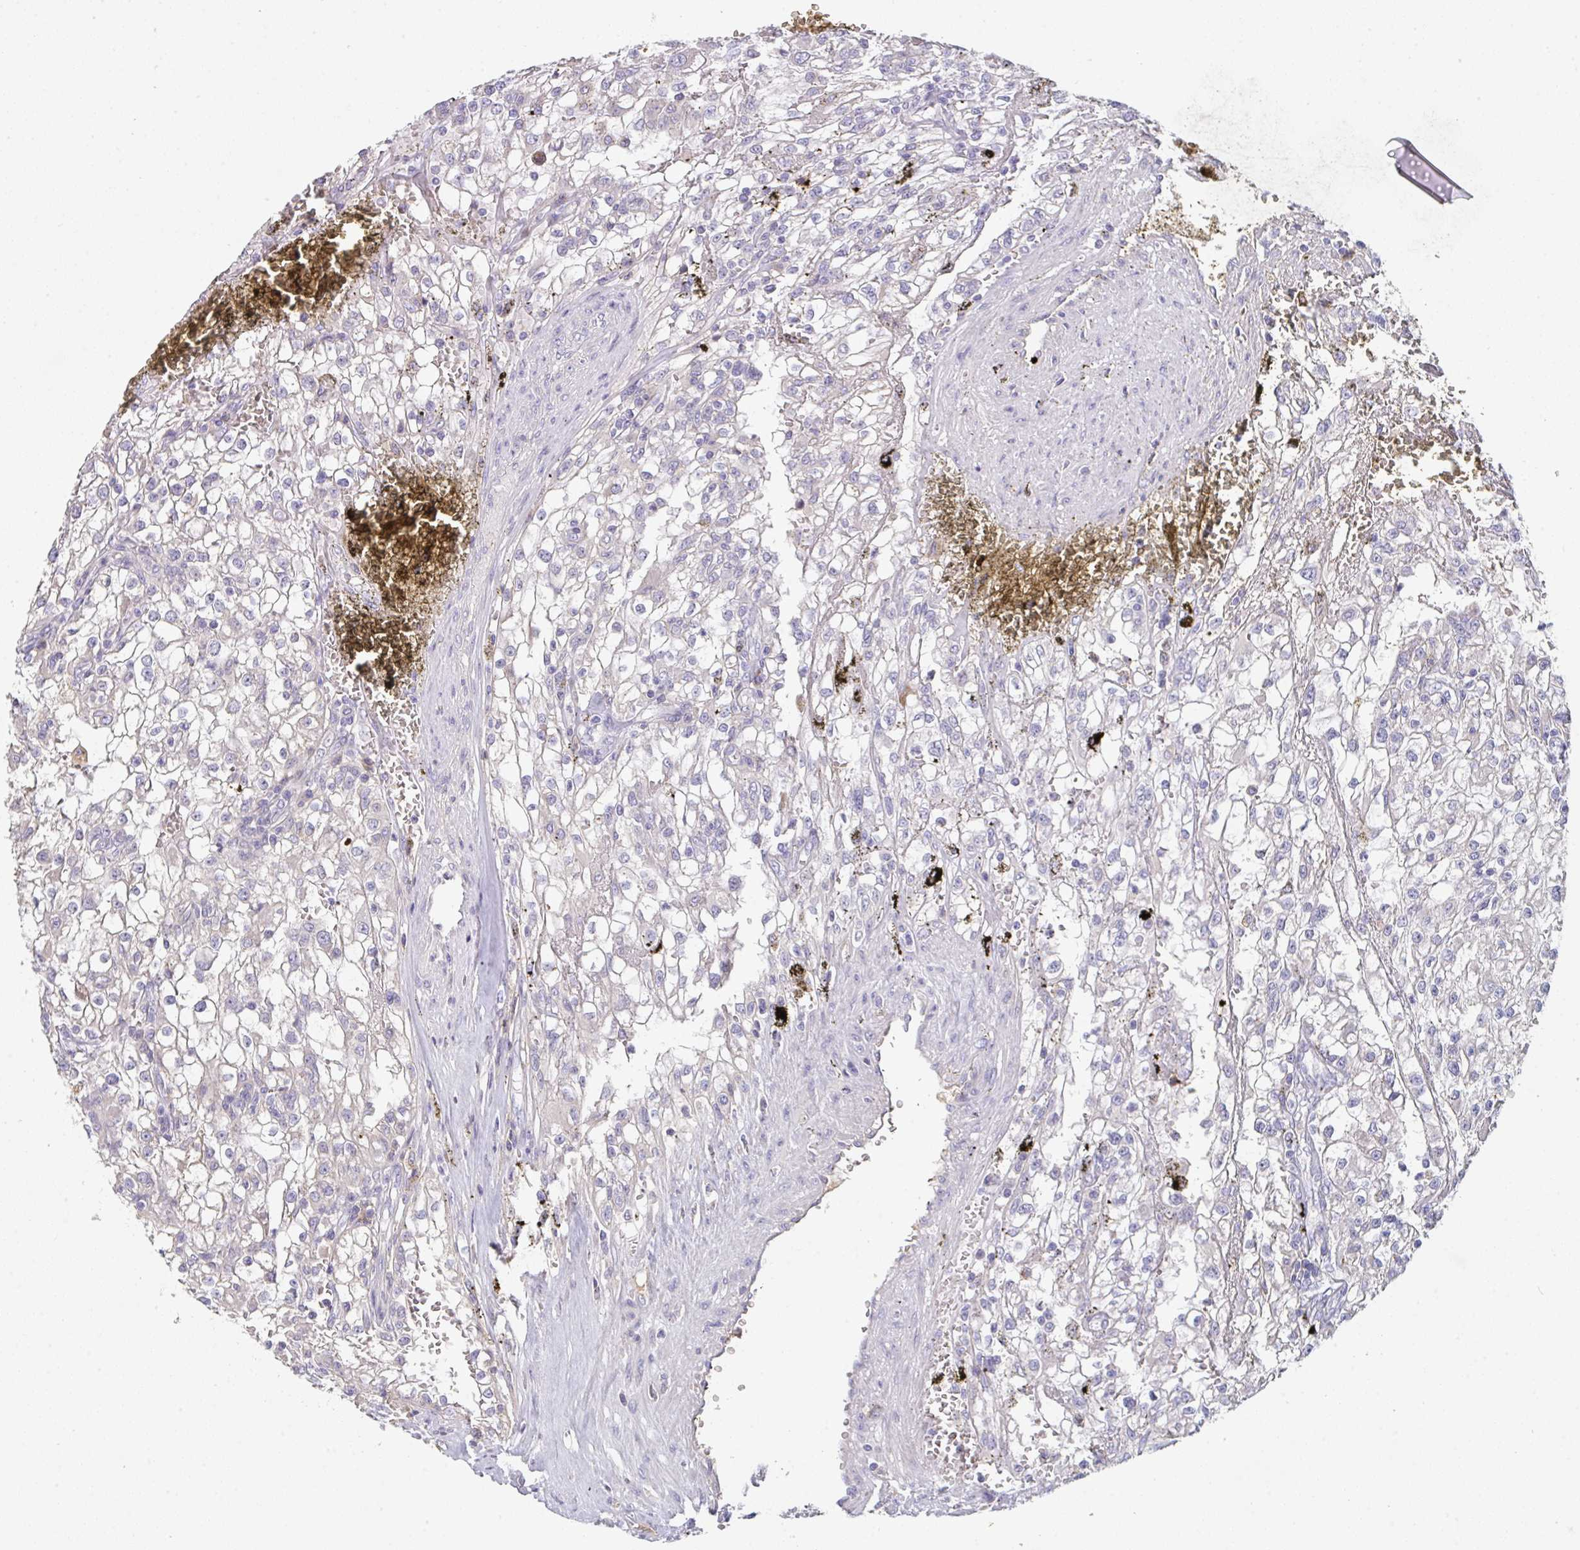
{"staining": {"intensity": "negative", "quantity": "none", "location": "none"}, "tissue": "renal cancer", "cell_type": "Tumor cells", "image_type": "cancer", "snomed": [{"axis": "morphology", "description": "Adenocarcinoma, NOS"}, {"axis": "topography", "description": "Kidney"}], "caption": "Tumor cells show no significant protein expression in adenocarcinoma (renal). (Brightfield microscopy of DAB immunohistochemistry (IHC) at high magnification).", "gene": "HGFAC", "patient": {"sex": "female", "age": 74}}